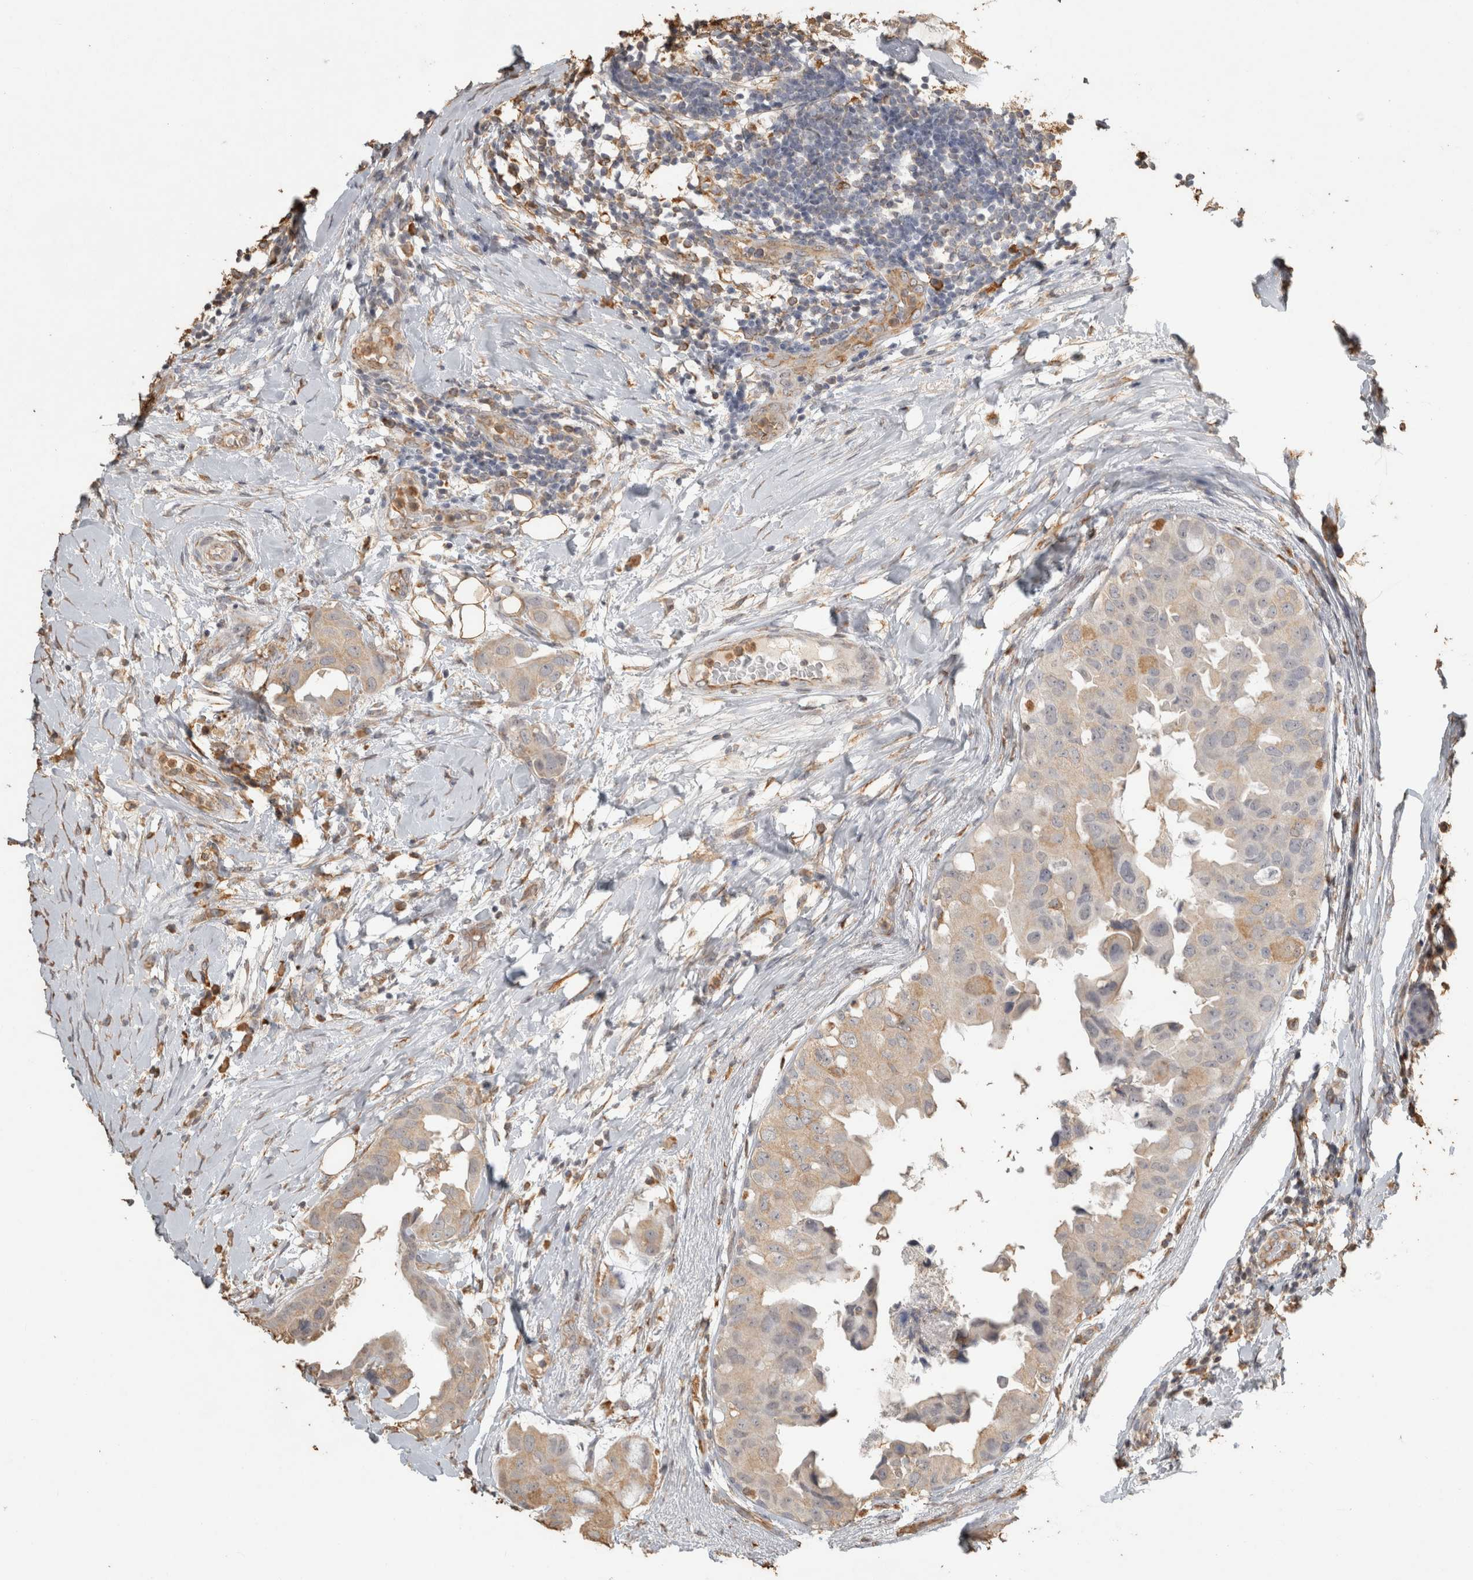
{"staining": {"intensity": "weak", "quantity": "<25%", "location": "cytoplasmic/membranous"}, "tissue": "breast cancer", "cell_type": "Tumor cells", "image_type": "cancer", "snomed": [{"axis": "morphology", "description": "Duct carcinoma"}, {"axis": "topography", "description": "Breast"}], "caption": "IHC photomicrograph of neoplastic tissue: human breast invasive ductal carcinoma stained with DAB (3,3'-diaminobenzidine) exhibits no significant protein positivity in tumor cells. Nuclei are stained in blue.", "gene": "REPS2", "patient": {"sex": "female", "age": 40}}